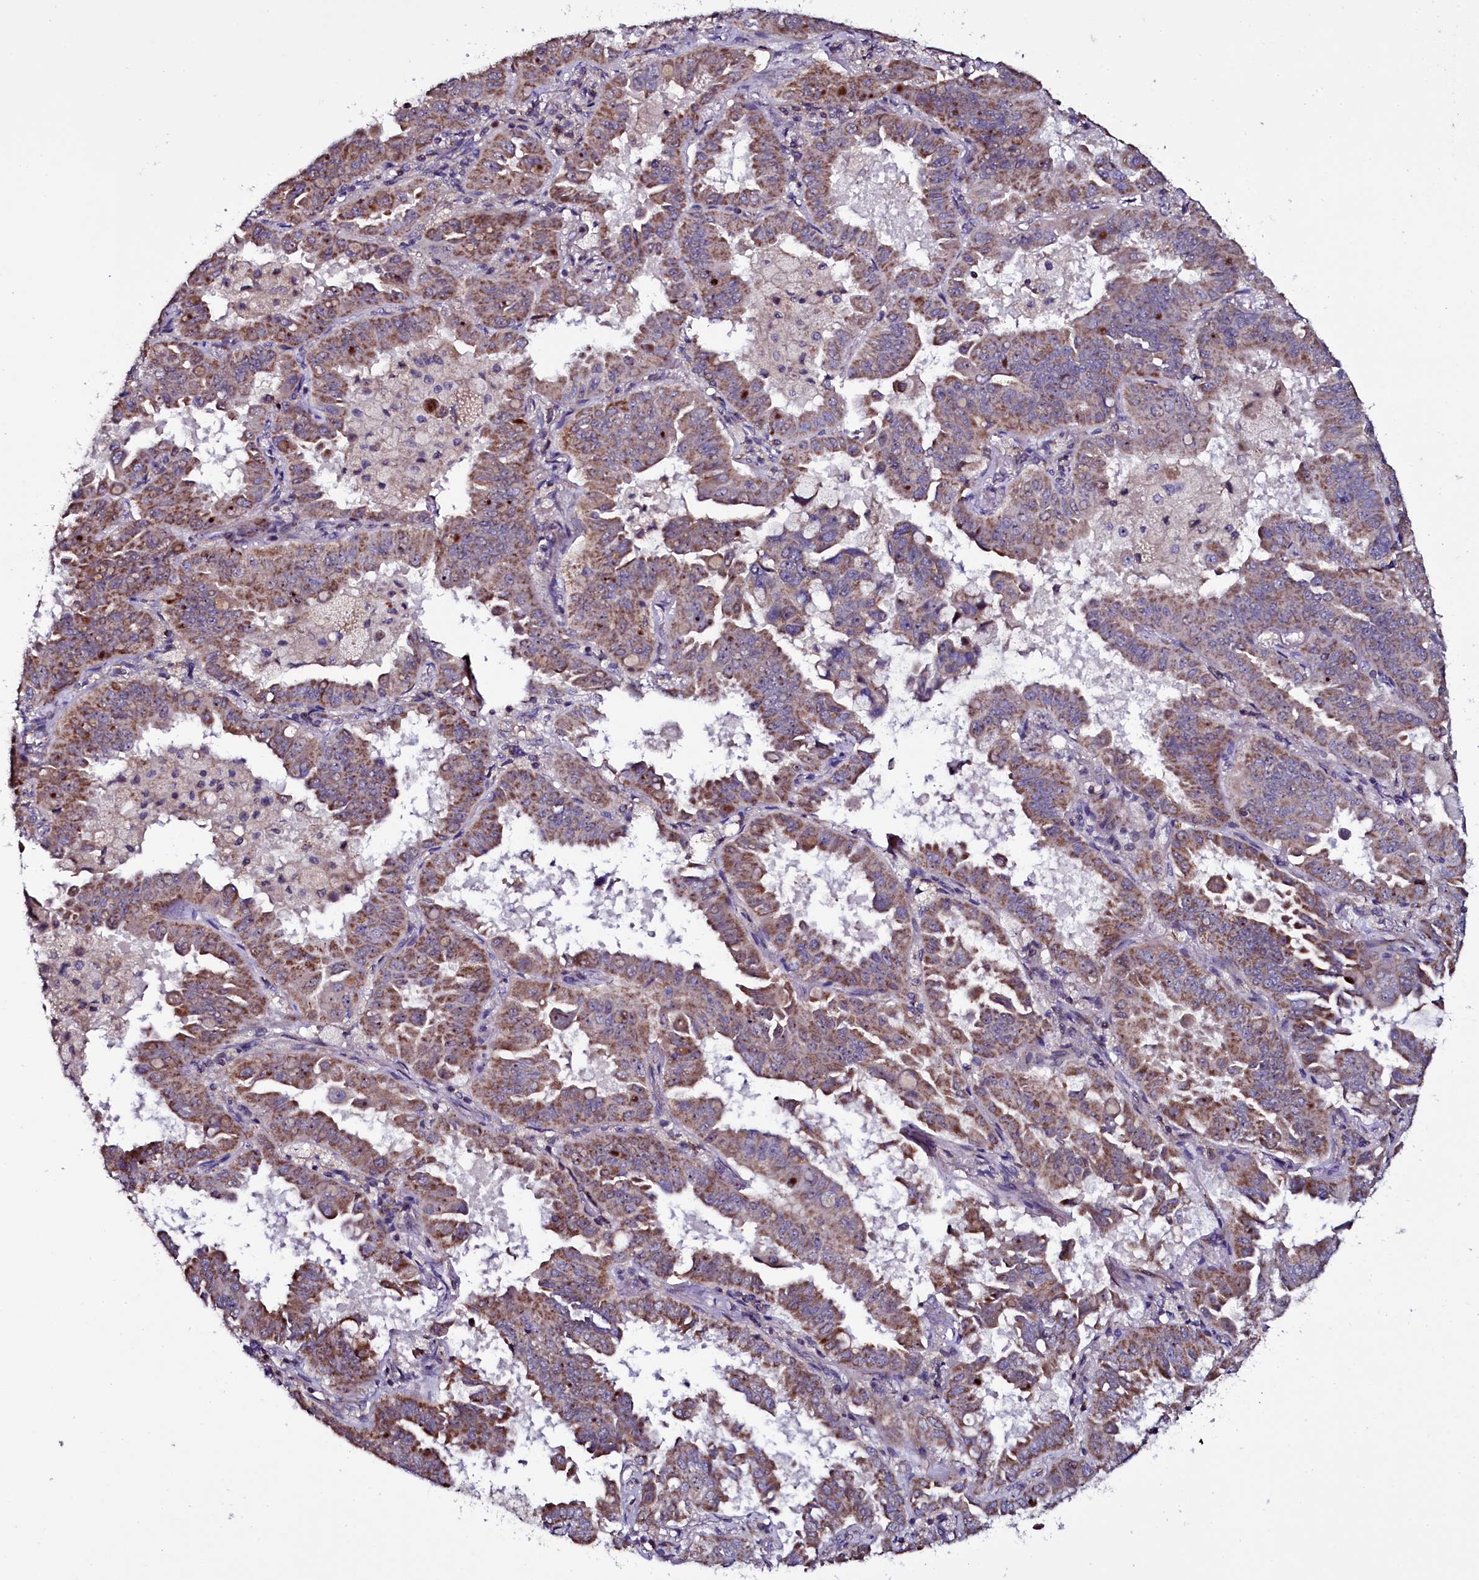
{"staining": {"intensity": "moderate", "quantity": ">75%", "location": "cytoplasmic/membranous"}, "tissue": "lung cancer", "cell_type": "Tumor cells", "image_type": "cancer", "snomed": [{"axis": "morphology", "description": "Adenocarcinoma, NOS"}, {"axis": "topography", "description": "Lung"}], "caption": "A brown stain labels moderate cytoplasmic/membranous positivity of a protein in adenocarcinoma (lung) tumor cells.", "gene": "NAA80", "patient": {"sex": "male", "age": 64}}